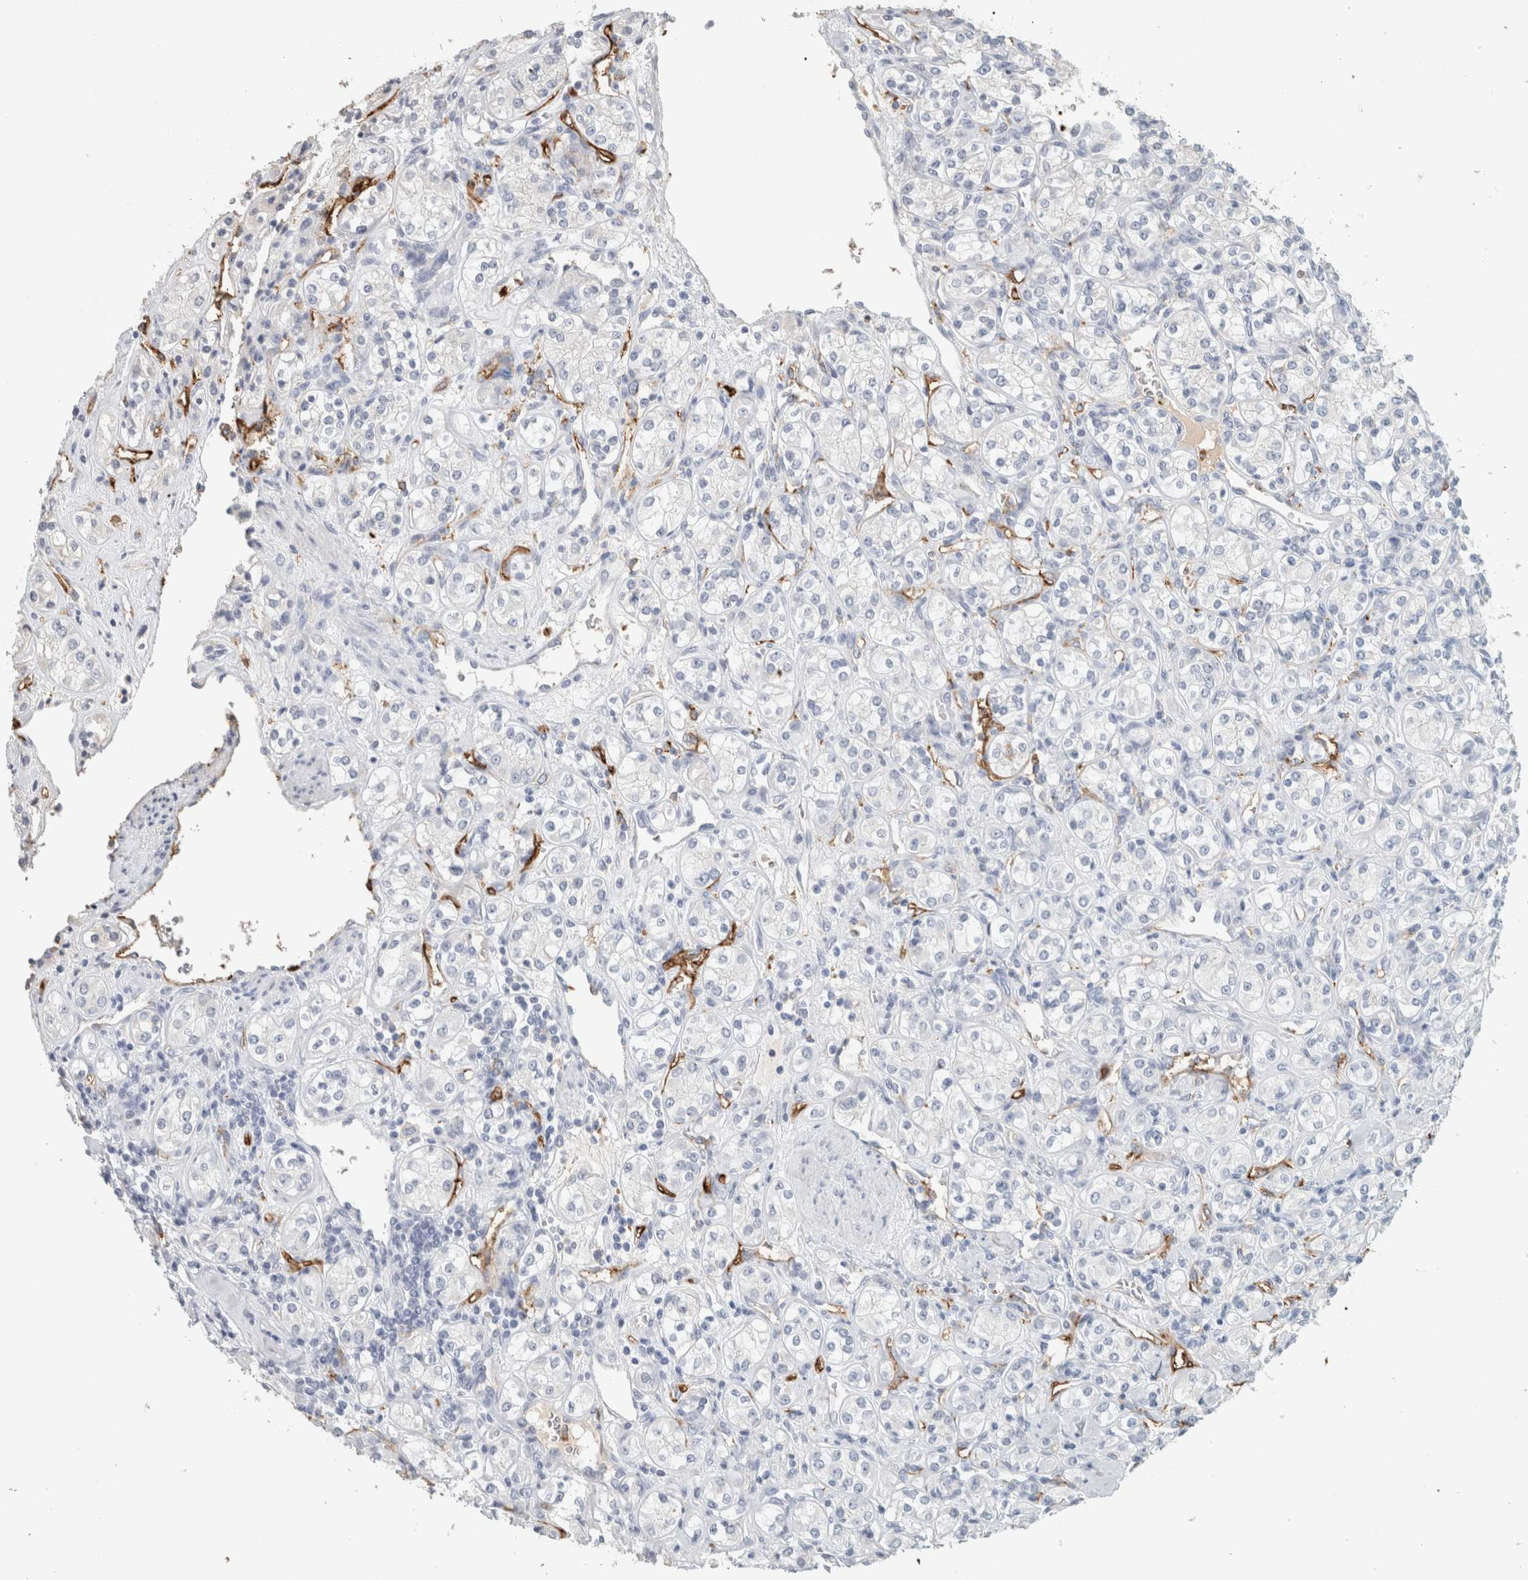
{"staining": {"intensity": "negative", "quantity": "none", "location": "none"}, "tissue": "renal cancer", "cell_type": "Tumor cells", "image_type": "cancer", "snomed": [{"axis": "morphology", "description": "Adenocarcinoma, NOS"}, {"axis": "topography", "description": "Kidney"}], "caption": "Immunohistochemical staining of human renal cancer (adenocarcinoma) reveals no significant staining in tumor cells. (Brightfield microscopy of DAB (3,3'-diaminobenzidine) immunohistochemistry (IHC) at high magnification).", "gene": "CD36", "patient": {"sex": "male", "age": 77}}